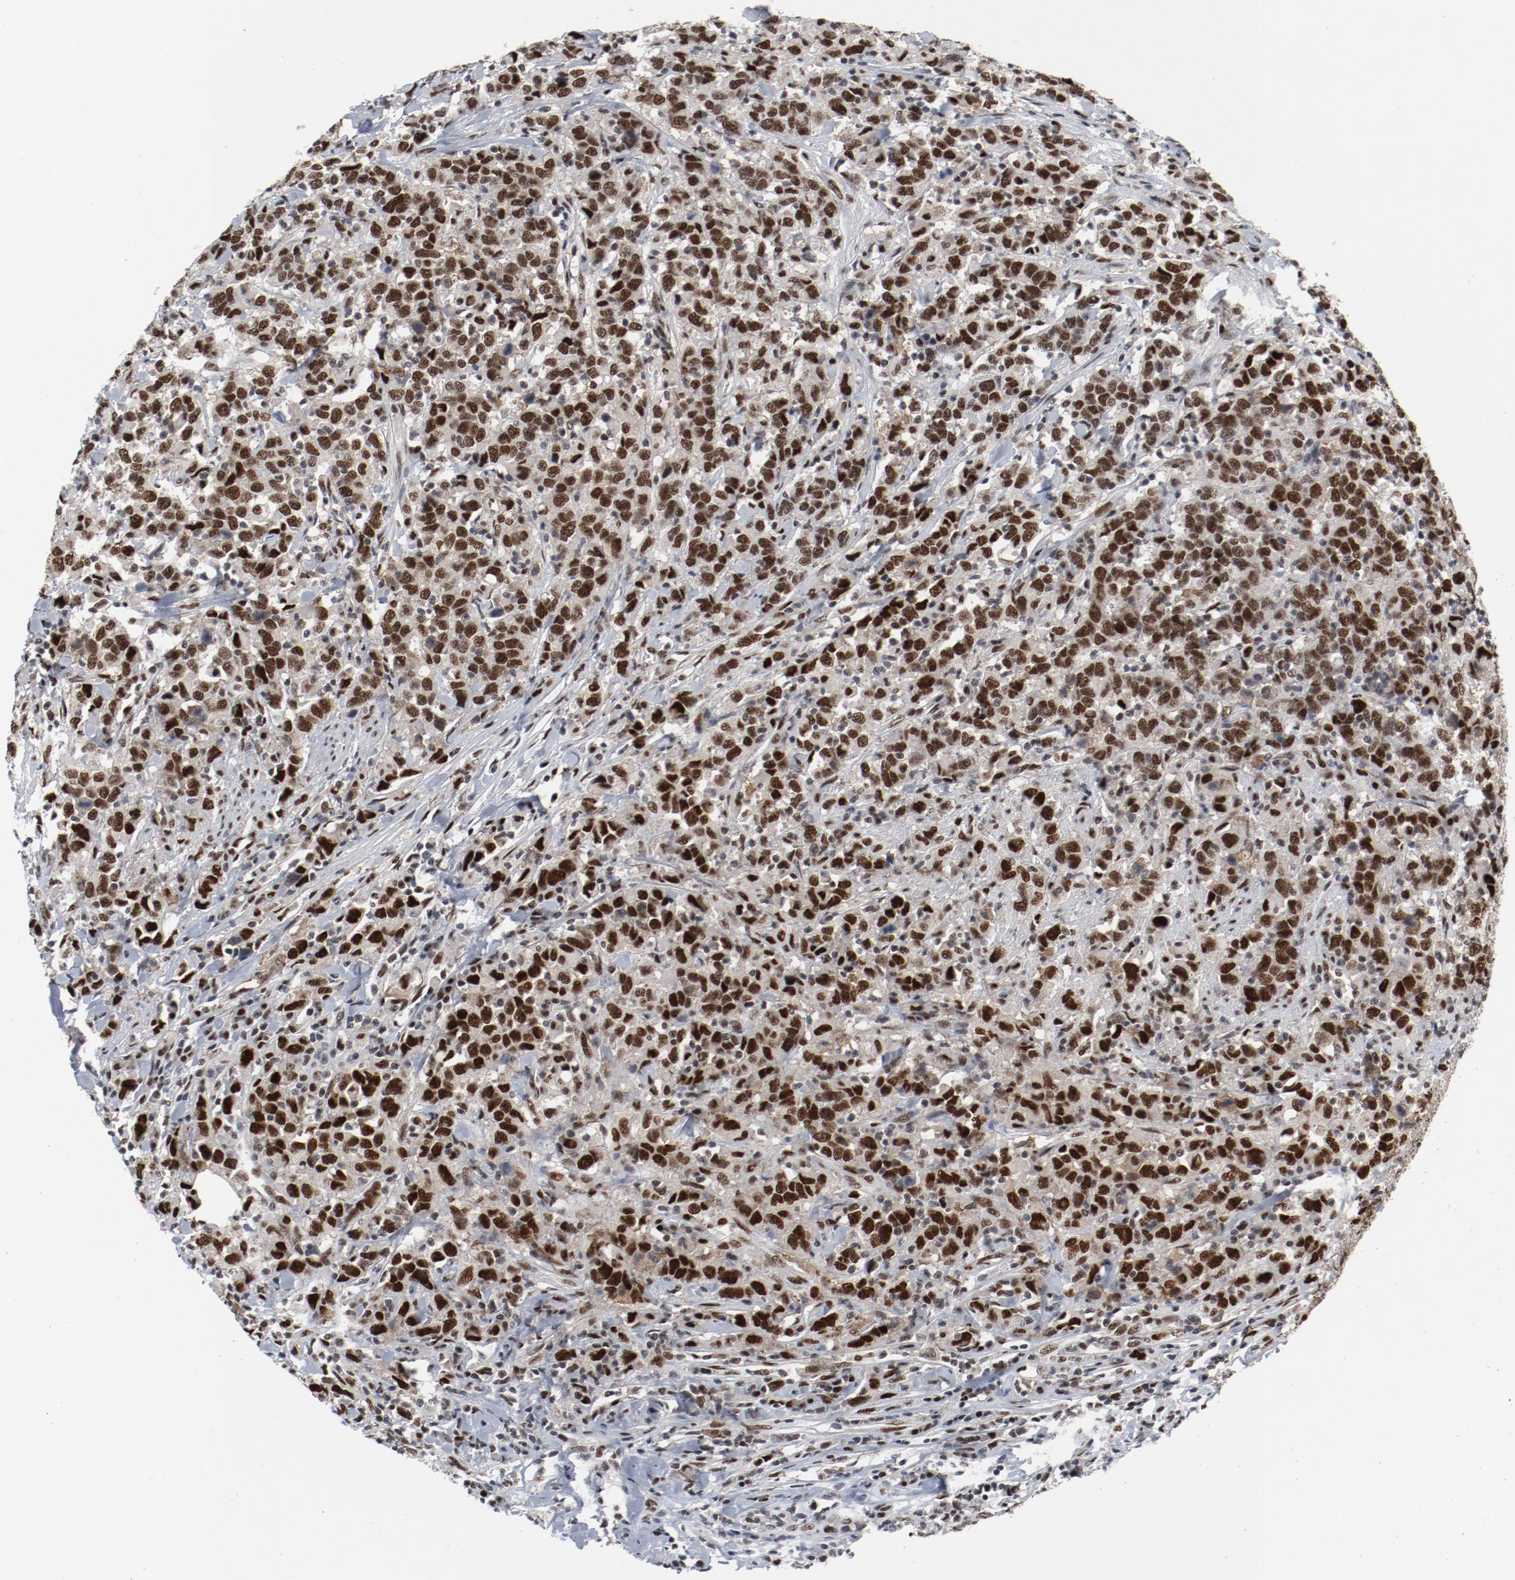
{"staining": {"intensity": "strong", "quantity": ">75%", "location": "nuclear"}, "tissue": "urothelial cancer", "cell_type": "Tumor cells", "image_type": "cancer", "snomed": [{"axis": "morphology", "description": "Urothelial carcinoma, High grade"}, {"axis": "topography", "description": "Urinary bladder"}], "caption": "A photomicrograph of urothelial cancer stained for a protein reveals strong nuclear brown staining in tumor cells. The staining is performed using DAB (3,3'-diaminobenzidine) brown chromogen to label protein expression. The nuclei are counter-stained blue using hematoxylin.", "gene": "JMJD6", "patient": {"sex": "male", "age": 61}}